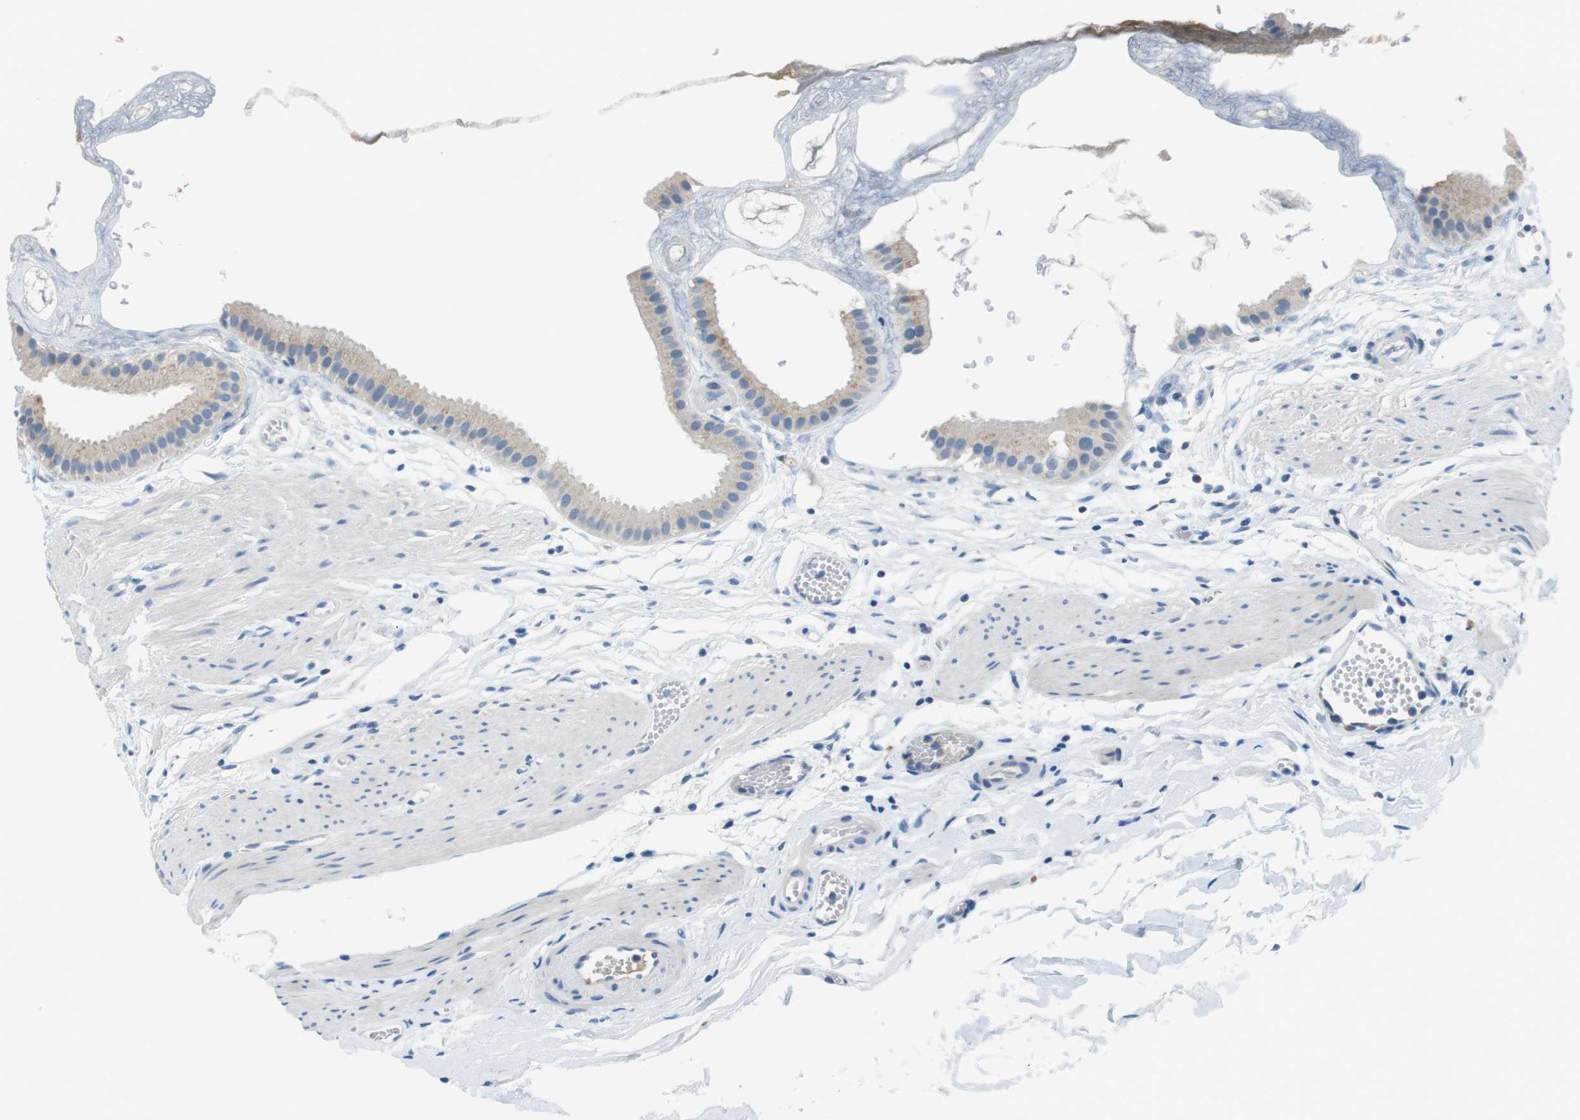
{"staining": {"intensity": "weak", "quantity": "25%-75%", "location": "cytoplasmic/membranous"}, "tissue": "gallbladder", "cell_type": "Glandular cells", "image_type": "normal", "snomed": [{"axis": "morphology", "description": "Normal tissue, NOS"}, {"axis": "topography", "description": "Gallbladder"}], "caption": "A brown stain labels weak cytoplasmic/membranous positivity of a protein in glandular cells of unremarkable gallbladder.", "gene": "SLC35A3", "patient": {"sex": "female", "age": 64}}